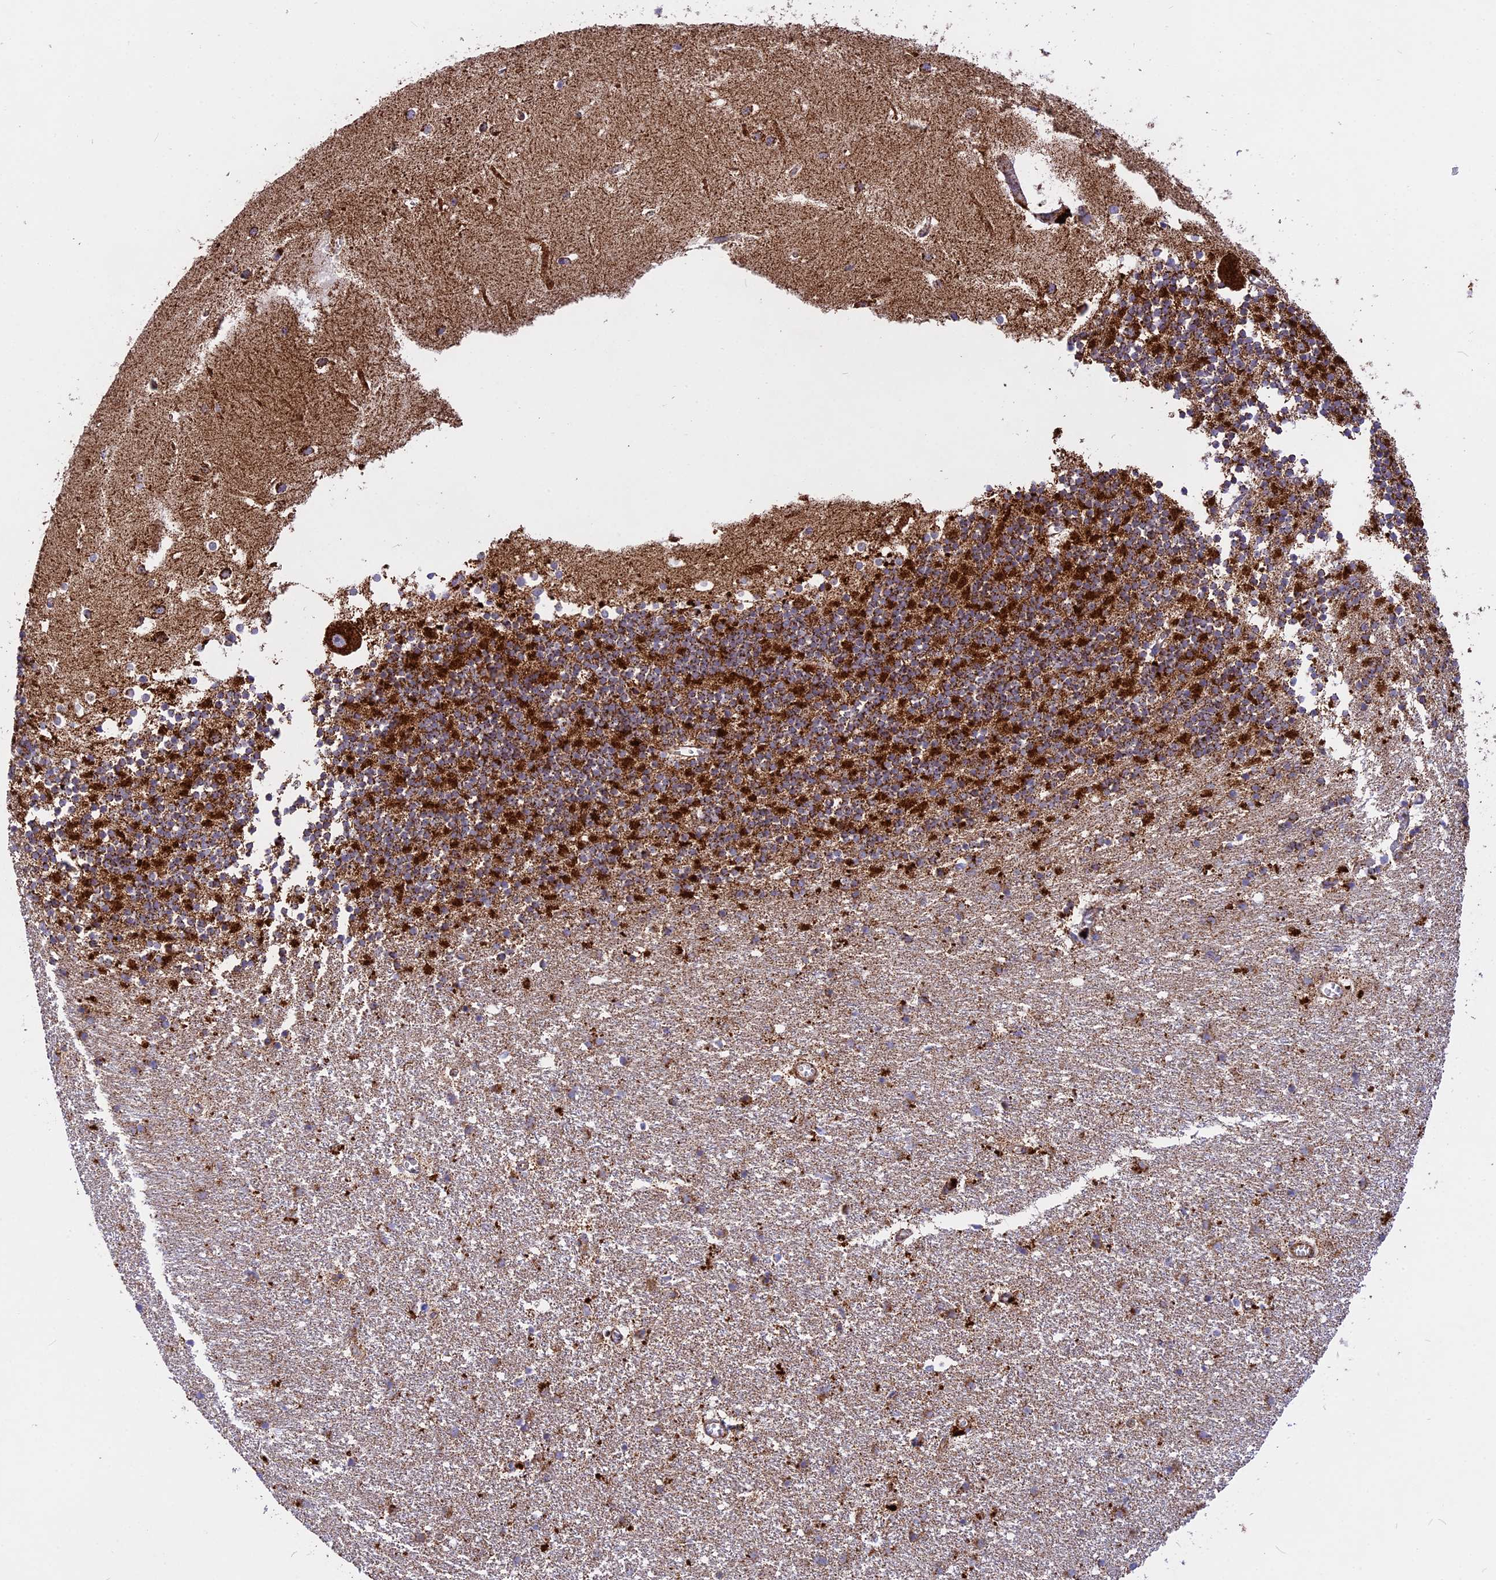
{"staining": {"intensity": "strong", "quantity": "25%-75%", "location": "cytoplasmic/membranous"}, "tissue": "cerebellum", "cell_type": "Cells in granular layer", "image_type": "normal", "snomed": [{"axis": "morphology", "description": "Normal tissue, NOS"}, {"axis": "topography", "description": "Cerebellum"}], "caption": "The micrograph displays staining of normal cerebellum, revealing strong cytoplasmic/membranous protein positivity (brown color) within cells in granular layer. The staining was performed using DAB (3,3'-diaminobenzidine), with brown indicating positive protein expression. Nuclei are stained blue with hematoxylin.", "gene": "UQCRB", "patient": {"sex": "male", "age": 54}}